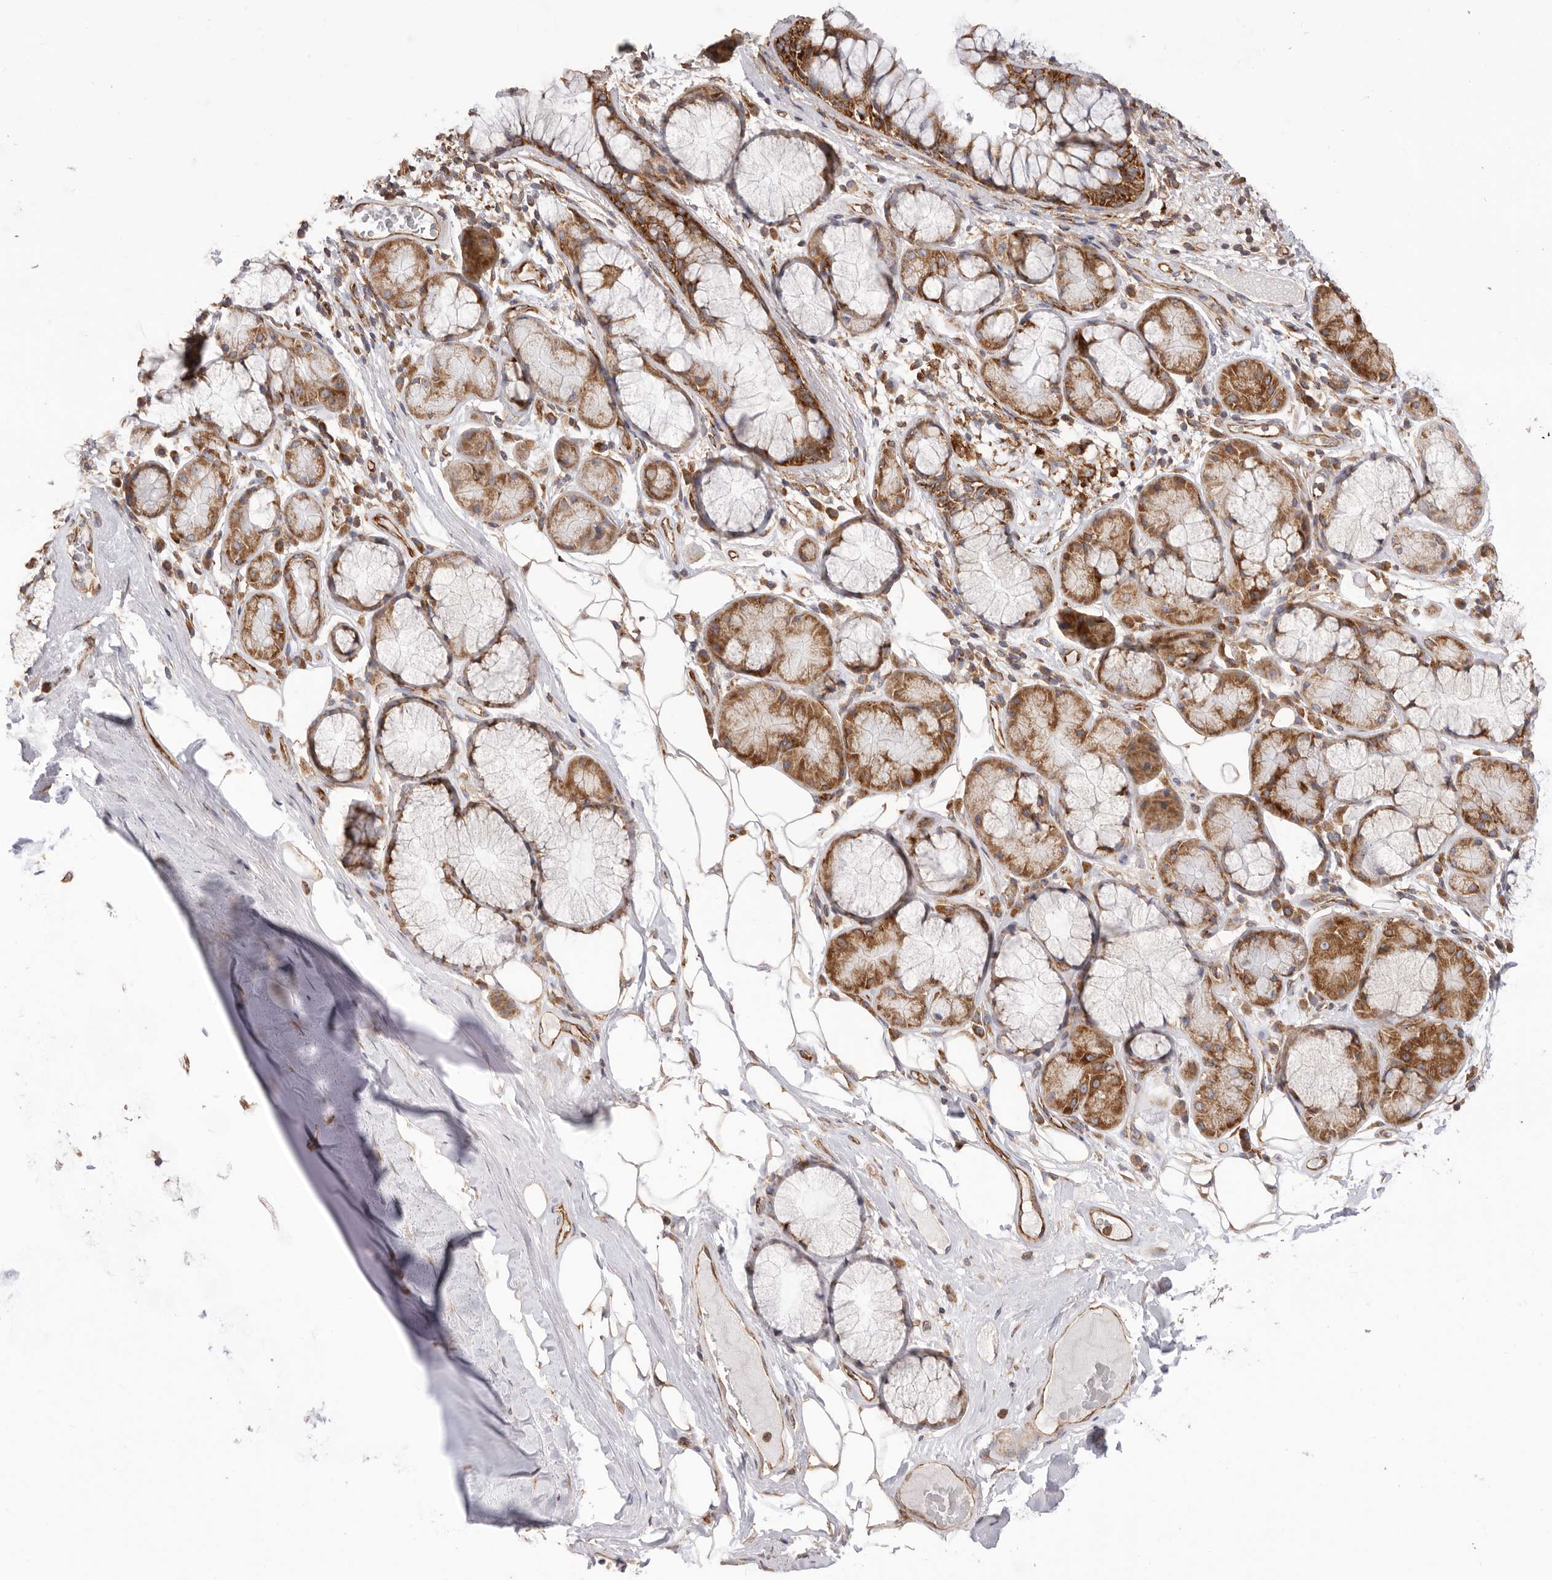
{"staining": {"intensity": "moderate", "quantity": ">75%", "location": "cytoplasmic/membranous"}, "tissue": "adipose tissue", "cell_type": "Adipocytes", "image_type": "normal", "snomed": [{"axis": "morphology", "description": "Normal tissue, NOS"}, {"axis": "topography", "description": "Bronchus"}], "caption": "A micrograph of human adipose tissue stained for a protein shows moderate cytoplasmic/membranous brown staining in adipocytes.", "gene": "SERBP1", "patient": {"sex": "male", "age": 66}}